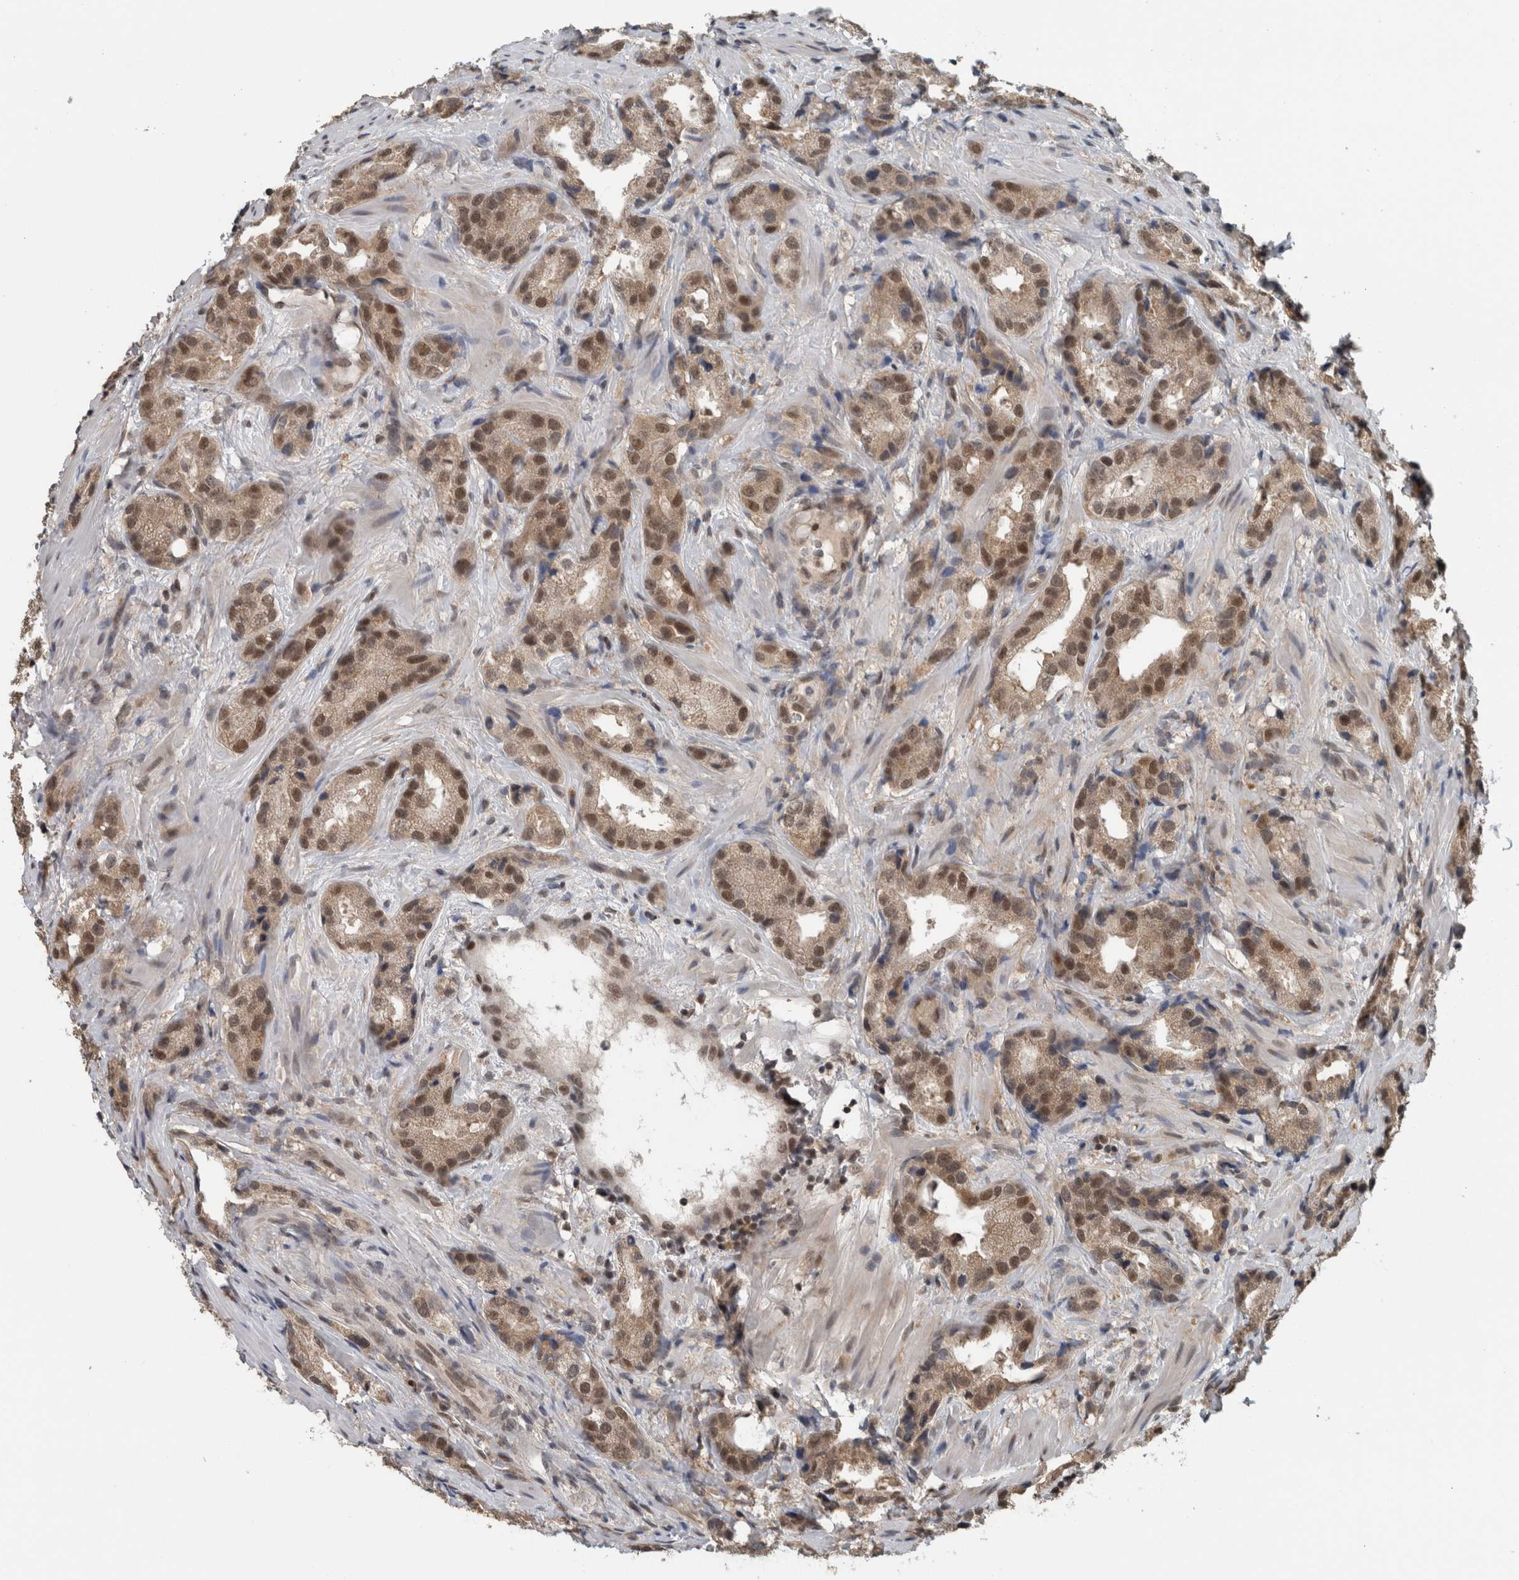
{"staining": {"intensity": "moderate", "quantity": ">75%", "location": "nuclear"}, "tissue": "prostate cancer", "cell_type": "Tumor cells", "image_type": "cancer", "snomed": [{"axis": "morphology", "description": "Adenocarcinoma, High grade"}, {"axis": "topography", "description": "Prostate"}], "caption": "DAB (3,3'-diaminobenzidine) immunohistochemical staining of human prostate adenocarcinoma (high-grade) shows moderate nuclear protein staining in about >75% of tumor cells.", "gene": "SPAG7", "patient": {"sex": "male", "age": 63}}